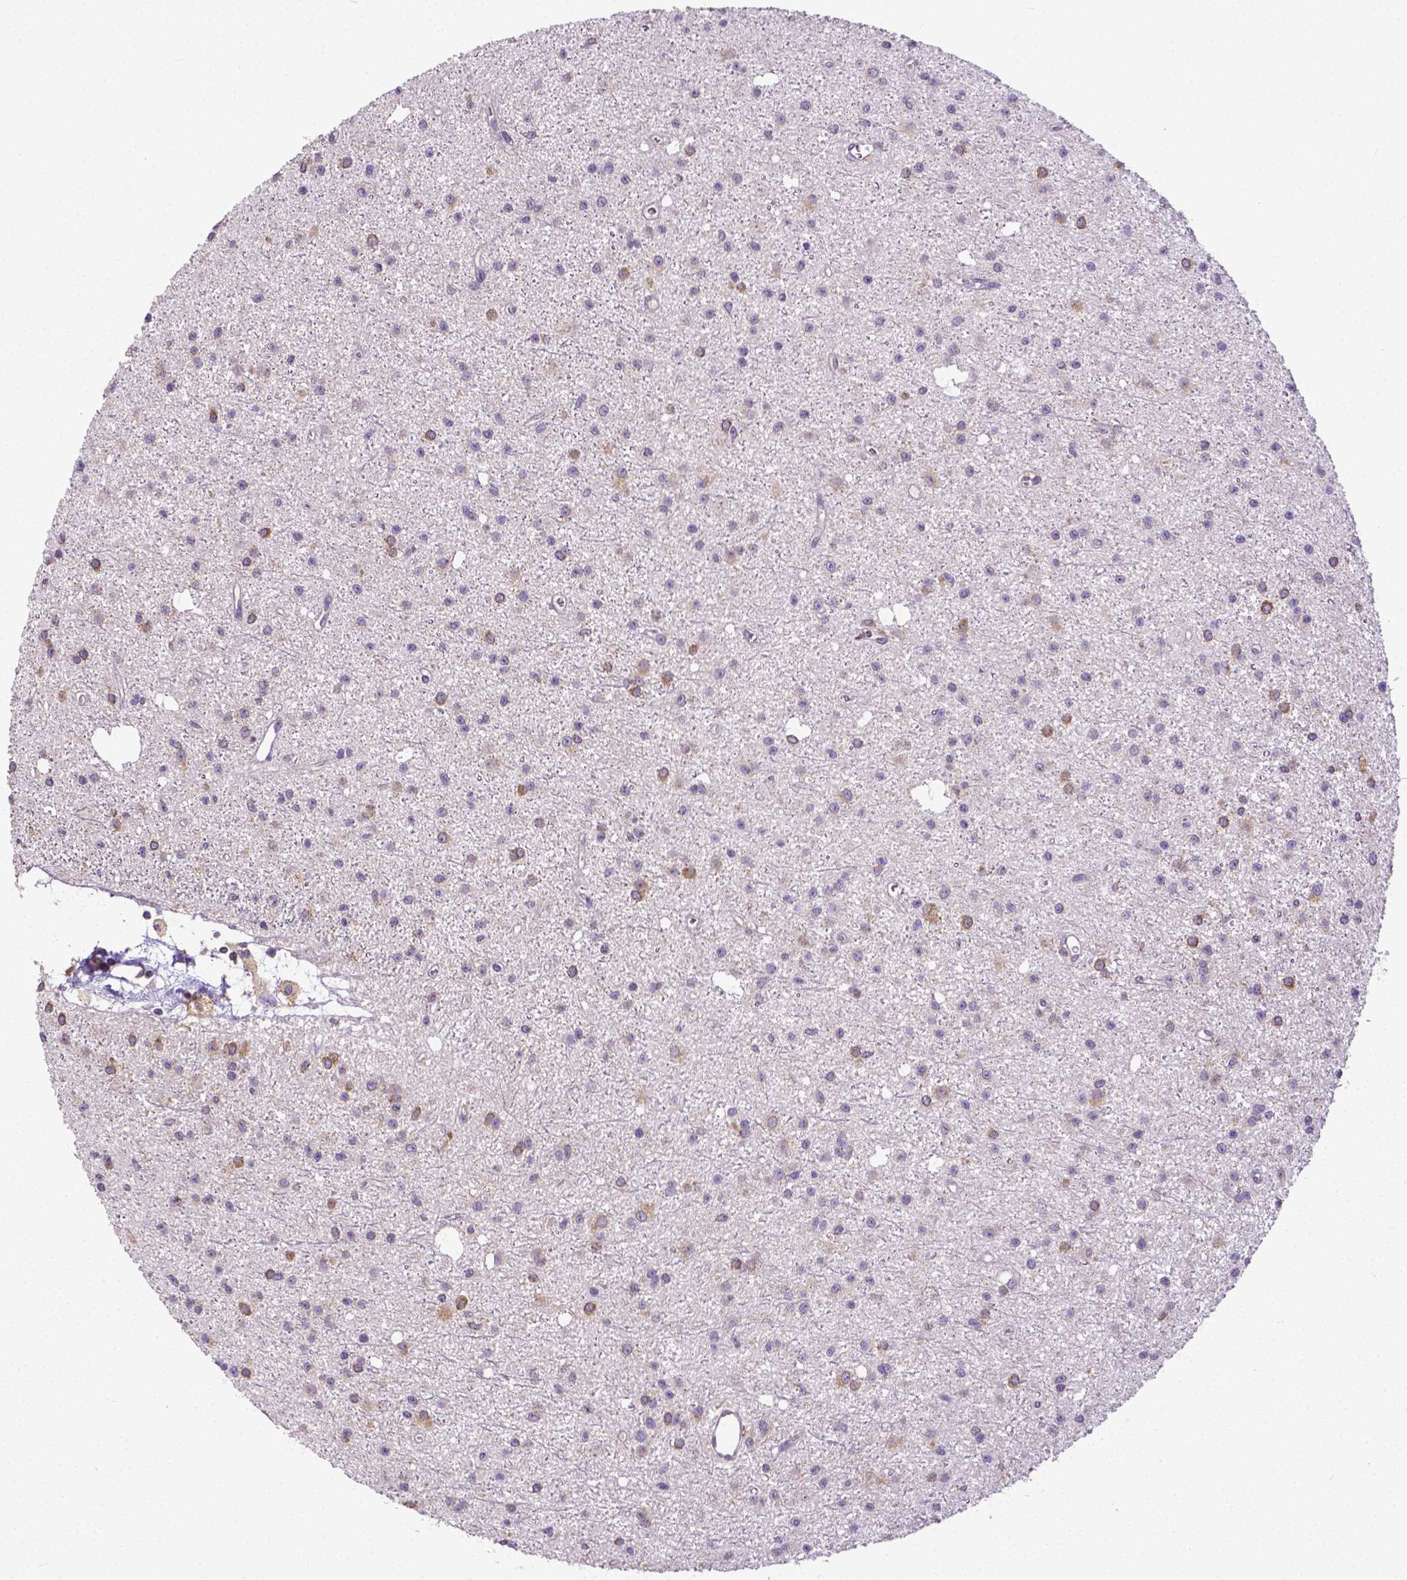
{"staining": {"intensity": "weak", "quantity": "25%-75%", "location": "cytoplasmic/membranous"}, "tissue": "glioma", "cell_type": "Tumor cells", "image_type": "cancer", "snomed": [{"axis": "morphology", "description": "Glioma, malignant, Low grade"}, {"axis": "topography", "description": "Brain"}], "caption": "Protein analysis of glioma tissue demonstrates weak cytoplasmic/membranous staining in about 25%-75% of tumor cells. Using DAB (brown) and hematoxylin (blue) stains, captured at high magnification using brightfield microscopy.", "gene": "DICER1", "patient": {"sex": "male", "age": 27}}